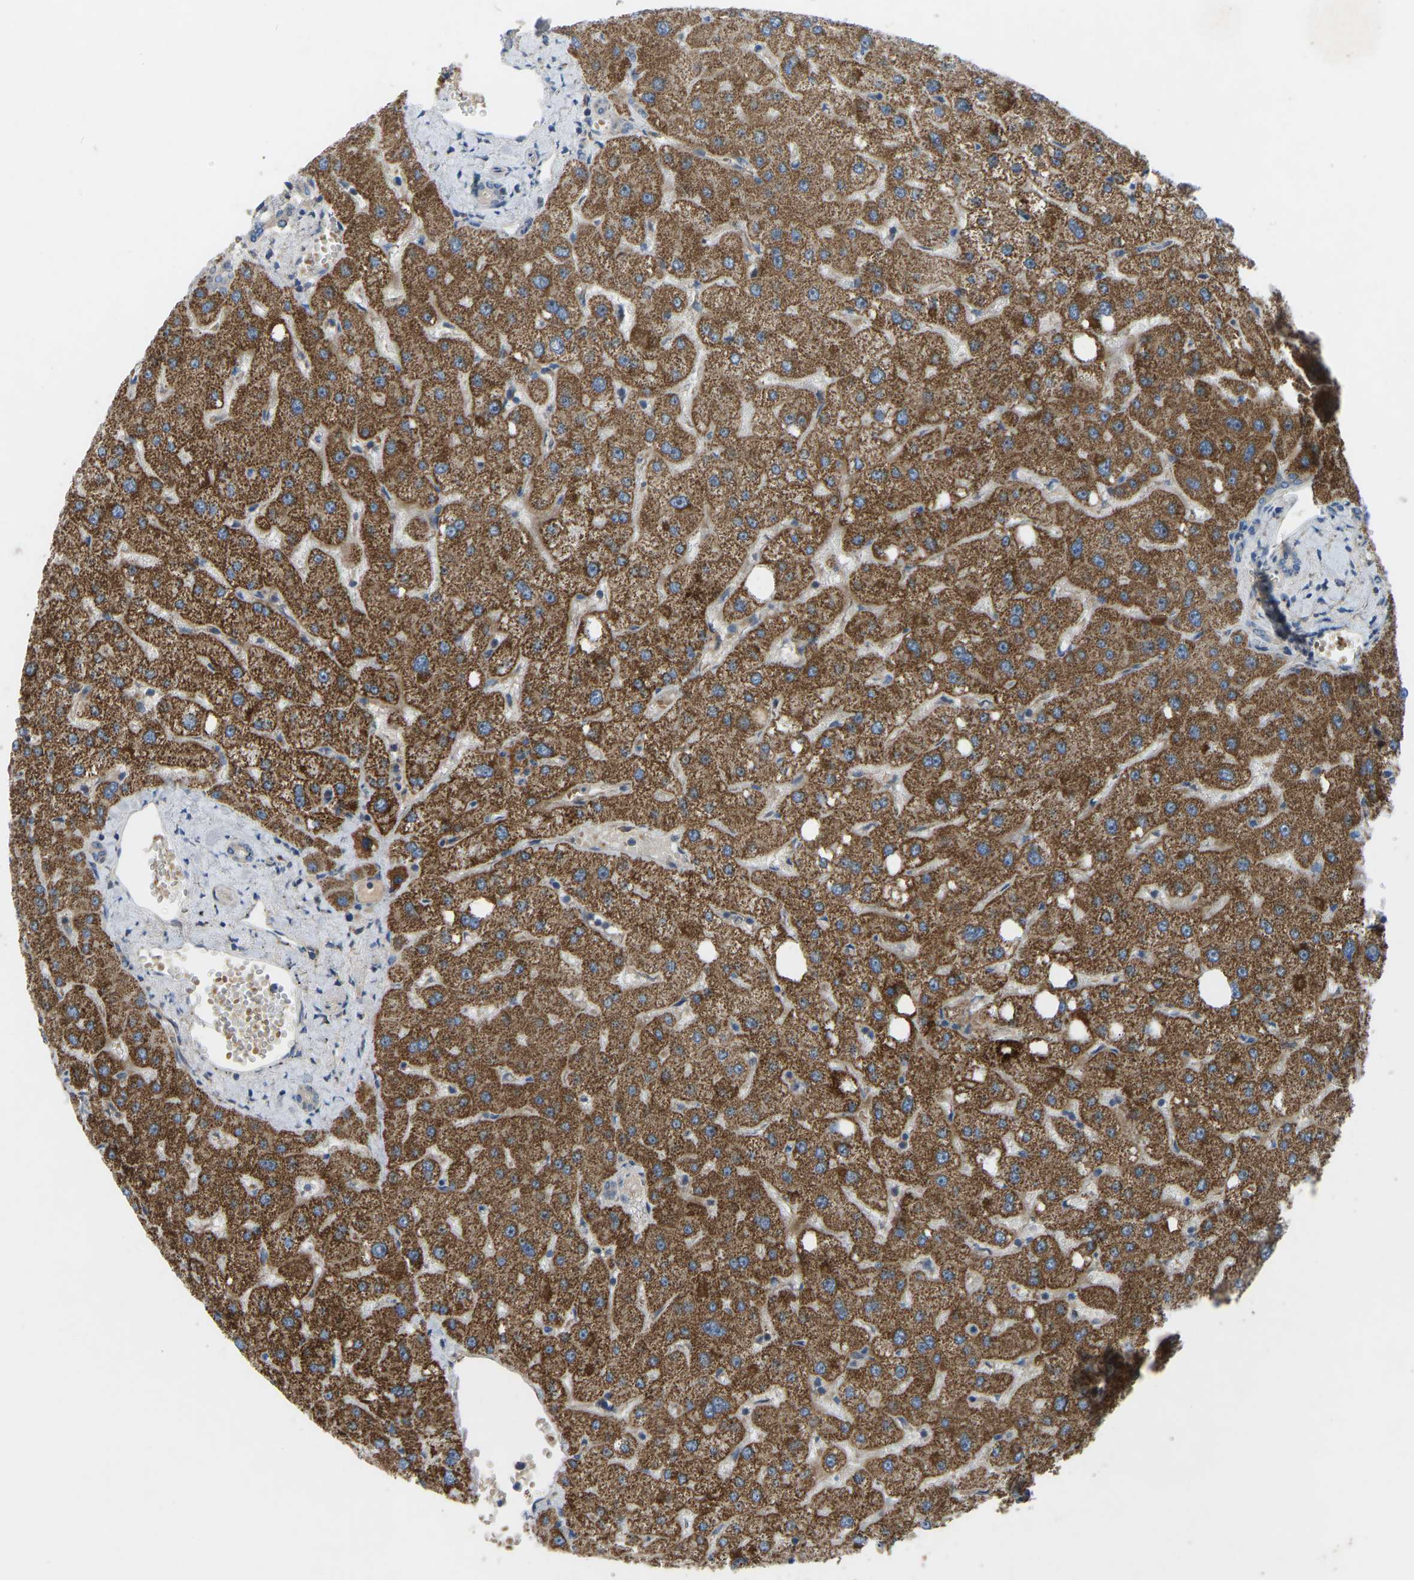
{"staining": {"intensity": "weak", "quantity": "25%-75%", "location": "cytoplasmic/membranous"}, "tissue": "liver", "cell_type": "Cholangiocytes", "image_type": "normal", "snomed": [{"axis": "morphology", "description": "Normal tissue, NOS"}, {"axis": "topography", "description": "Liver"}], "caption": "Protein analysis of unremarkable liver displays weak cytoplasmic/membranous expression in about 25%-75% of cholangiocytes. Nuclei are stained in blue.", "gene": "ZNF71", "patient": {"sex": "male", "age": 73}}